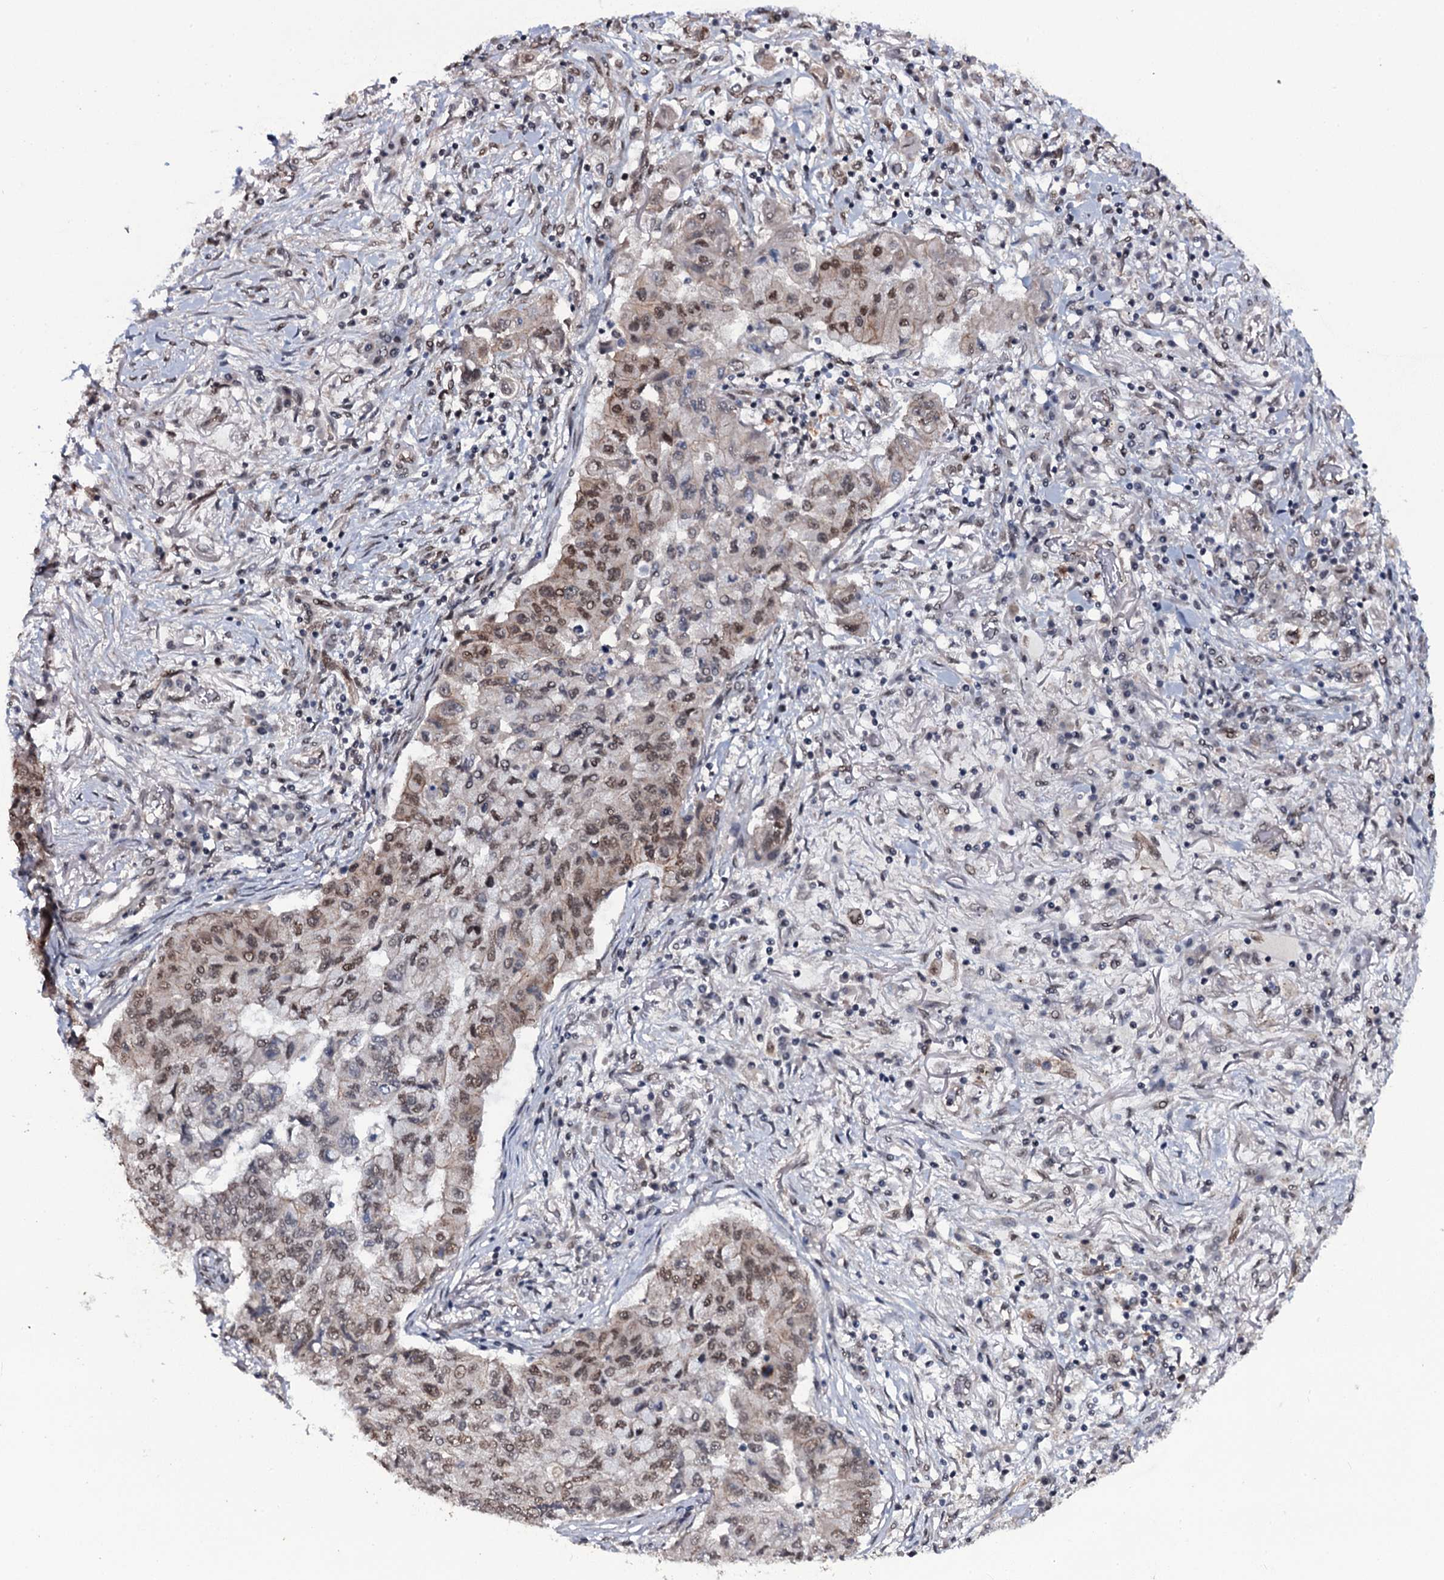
{"staining": {"intensity": "moderate", "quantity": ">75%", "location": "nuclear"}, "tissue": "lung cancer", "cell_type": "Tumor cells", "image_type": "cancer", "snomed": [{"axis": "morphology", "description": "Squamous cell carcinoma, NOS"}, {"axis": "topography", "description": "Lung"}], "caption": "DAB (3,3'-diaminobenzidine) immunohistochemical staining of human squamous cell carcinoma (lung) shows moderate nuclear protein positivity in approximately >75% of tumor cells.", "gene": "SH2D4B", "patient": {"sex": "male", "age": 74}}